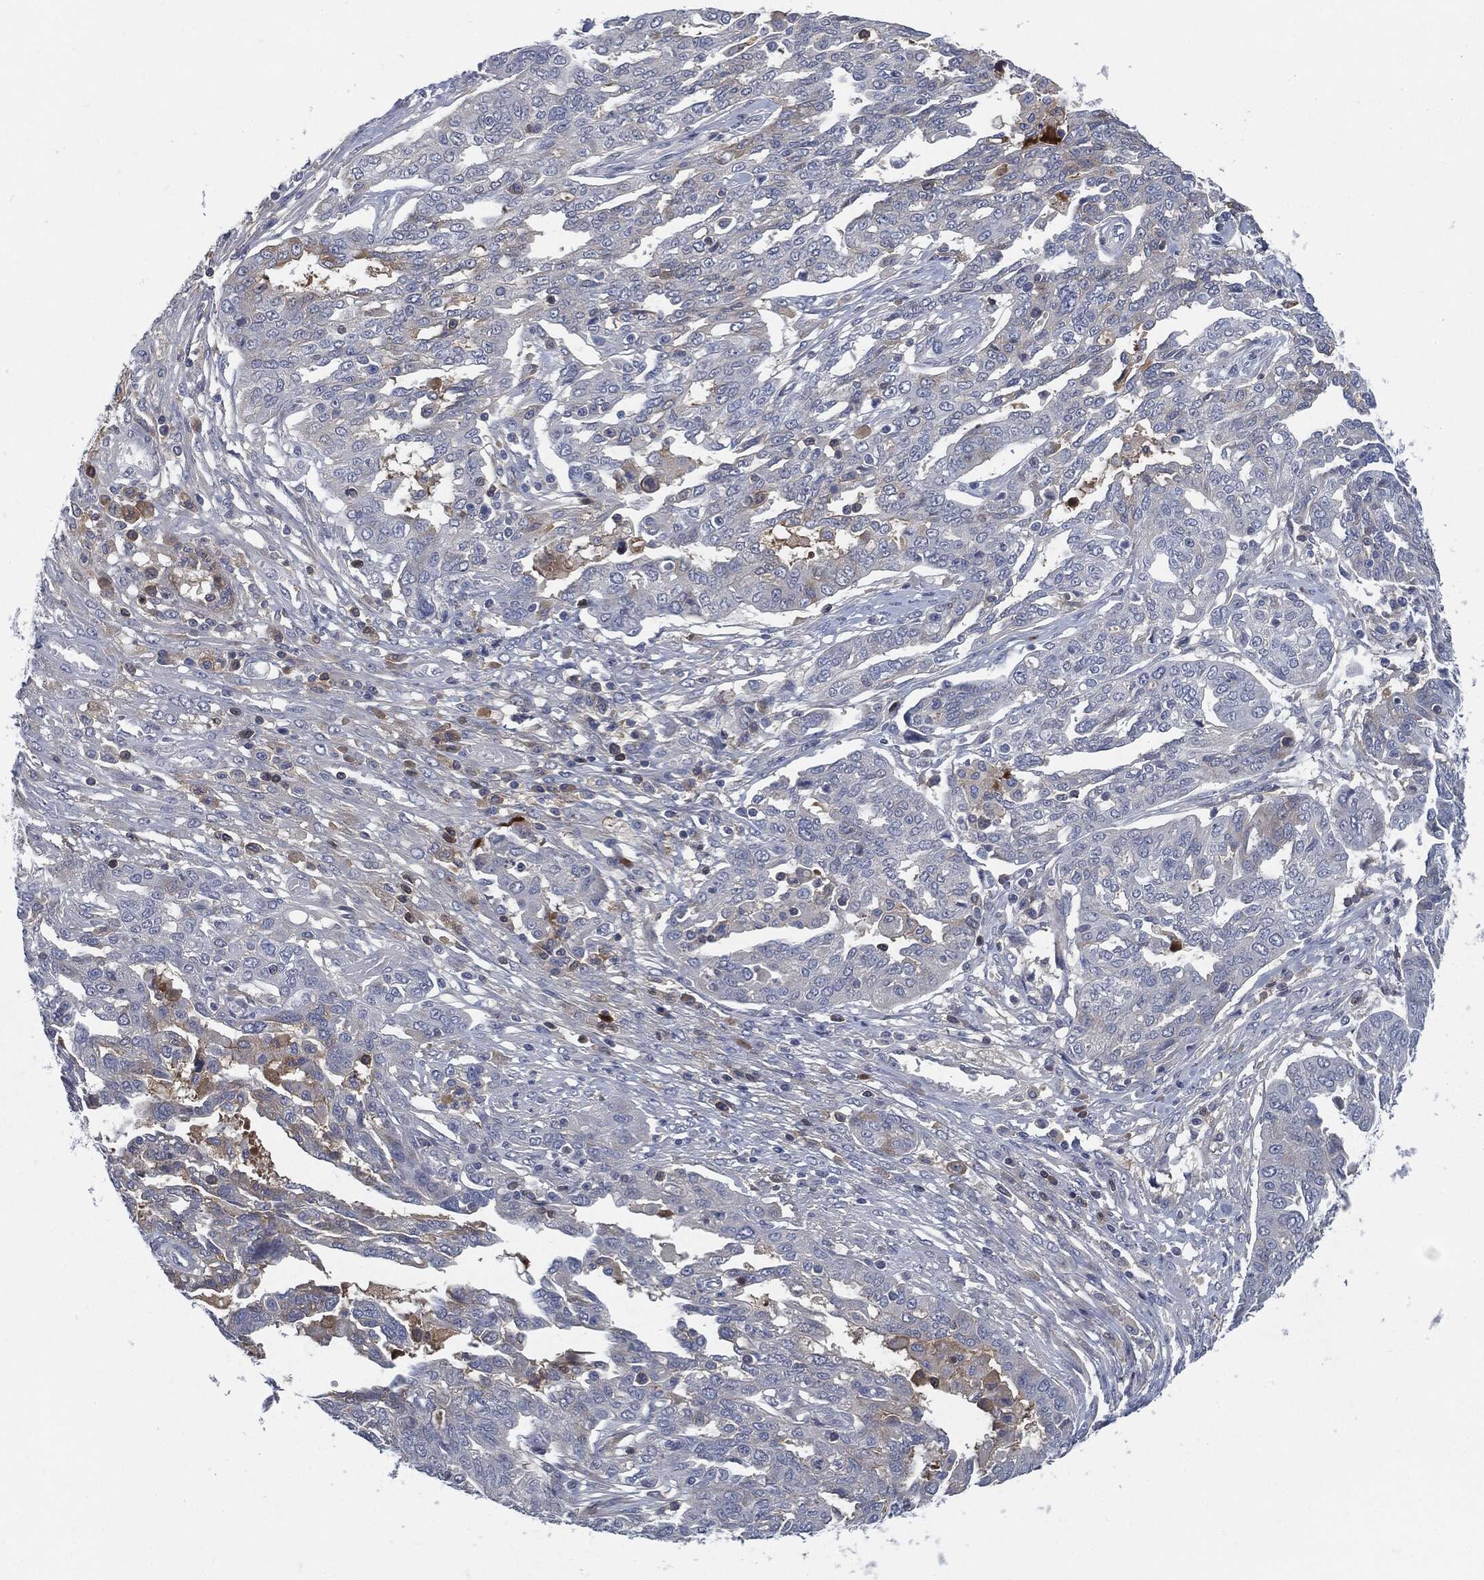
{"staining": {"intensity": "negative", "quantity": "none", "location": "none"}, "tissue": "ovarian cancer", "cell_type": "Tumor cells", "image_type": "cancer", "snomed": [{"axis": "morphology", "description": "Cystadenocarcinoma, serous, NOS"}, {"axis": "topography", "description": "Ovary"}], "caption": "IHC photomicrograph of neoplastic tissue: ovarian cancer stained with DAB exhibits no significant protein positivity in tumor cells.", "gene": "MST1", "patient": {"sex": "female", "age": 67}}